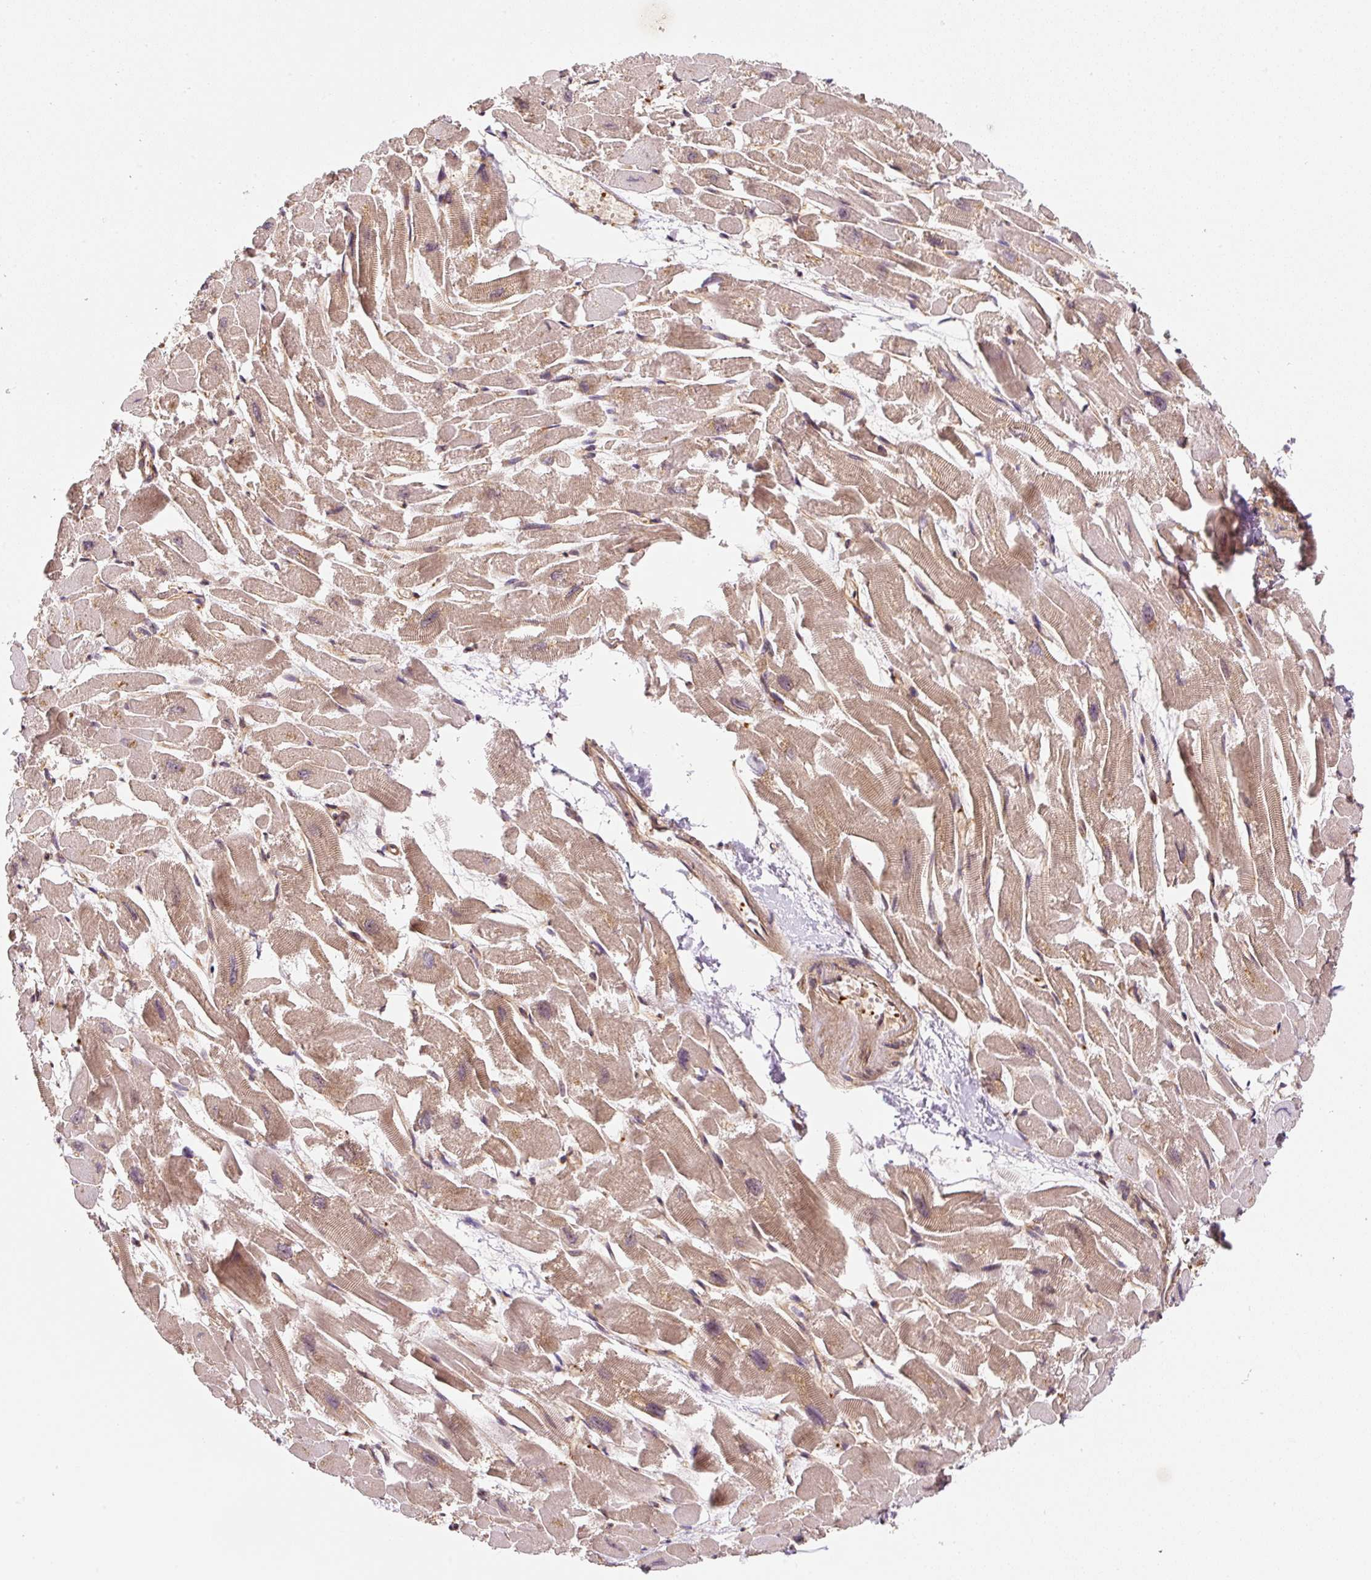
{"staining": {"intensity": "moderate", "quantity": ">75%", "location": "cytoplasmic/membranous"}, "tissue": "heart muscle", "cell_type": "Cardiomyocytes", "image_type": "normal", "snomed": [{"axis": "morphology", "description": "Normal tissue, NOS"}, {"axis": "topography", "description": "Heart"}], "caption": "Immunohistochemistry (IHC) of benign heart muscle demonstrates medium levels of moderate cytoplasmic/membranous expression in approximately >75% of cardiomyocytes.", "gene": "EIF2S2", "patient": {"sex": "male", "age": 54}}